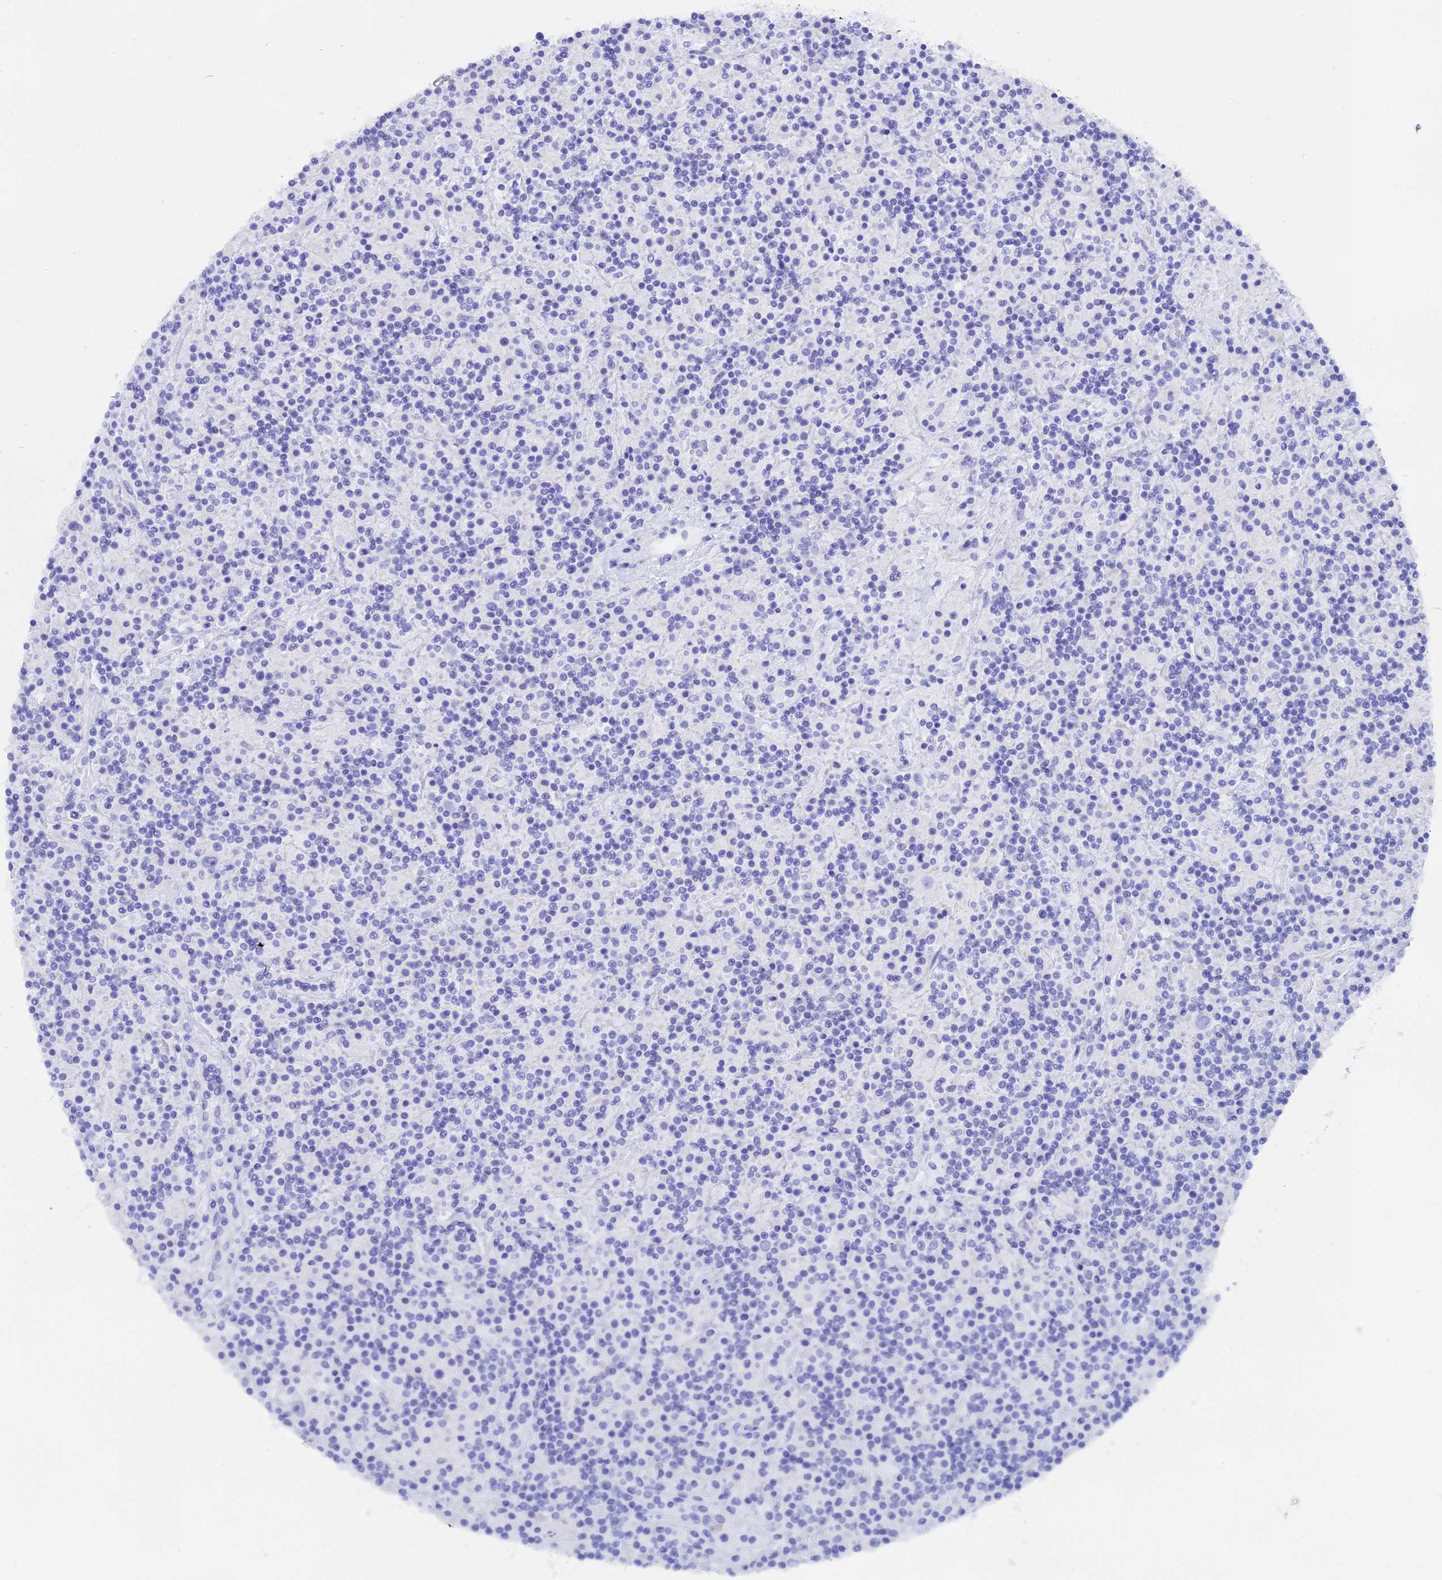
{"staining": {"intensity": "negative", "quantity": "none", "location": "none"}, "tissue": "lymphoma", "cell_type": "Tumor cells", "image_type": "cancer", "snomed": [{"axis": "morphology", "description": "Hodgkin's disease, NOS"}, {"axis": "topography", "description": "Lymph node"}], "caption": "An image of lymphoma stained for a protein shows no brown staining in tumor cells.", "gene": "ISCA1", "patient": {"sex": "male", "age": 70}}